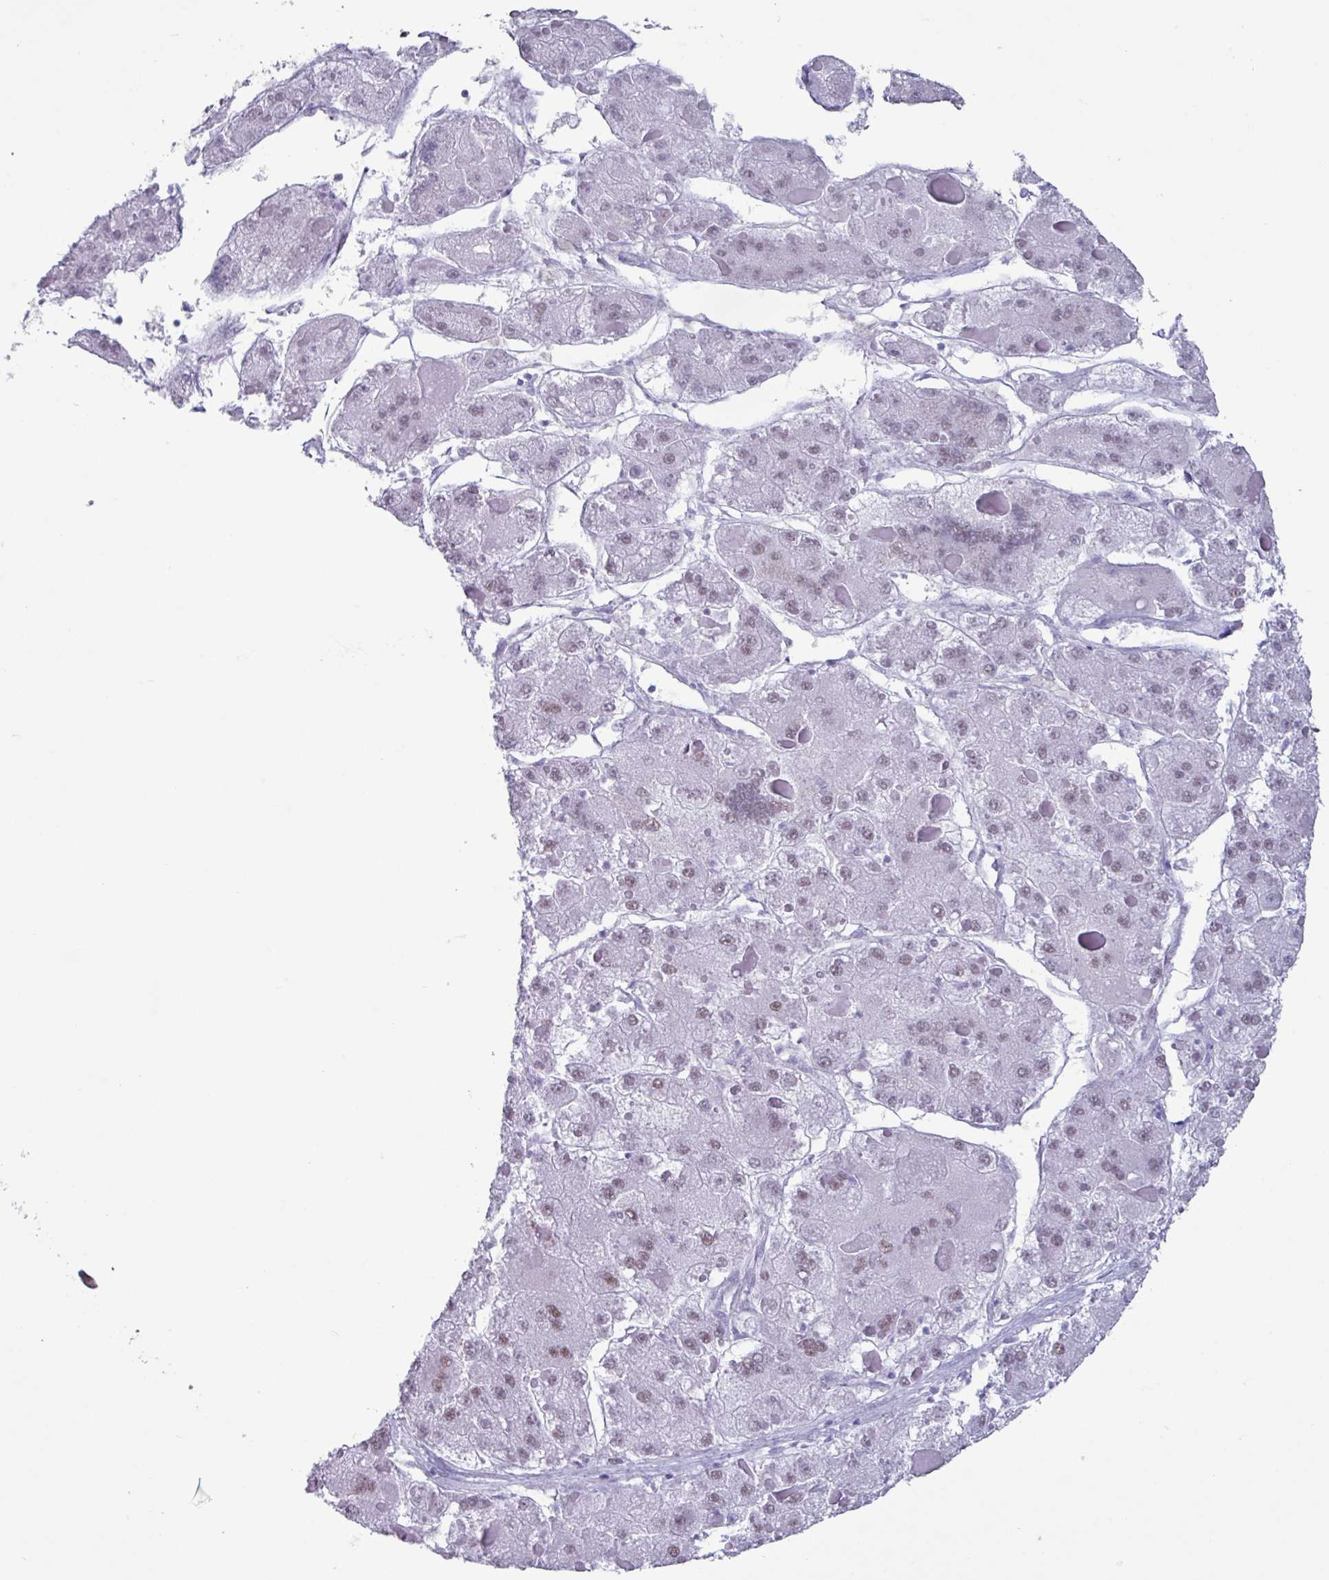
{"staining": {"intensity": "negative", "quantity": "none", "location": "none"}, "tissue": "liver cancer", "cell_type": "Tumor cells", "image_type": "cancer", "snomed": [{"axis": "morphology", "description": "Carcinoma, Hepatocellular, NOS"}, {"axis": "topography", "description": "Liver"}], "caption": "DAB immunohistochemical staining of human liver hepatocellular carcinoma reveals no significant staining in tumor cells.", "gene": "PUF60", "patient": {"sex": "female", "age": 73}}